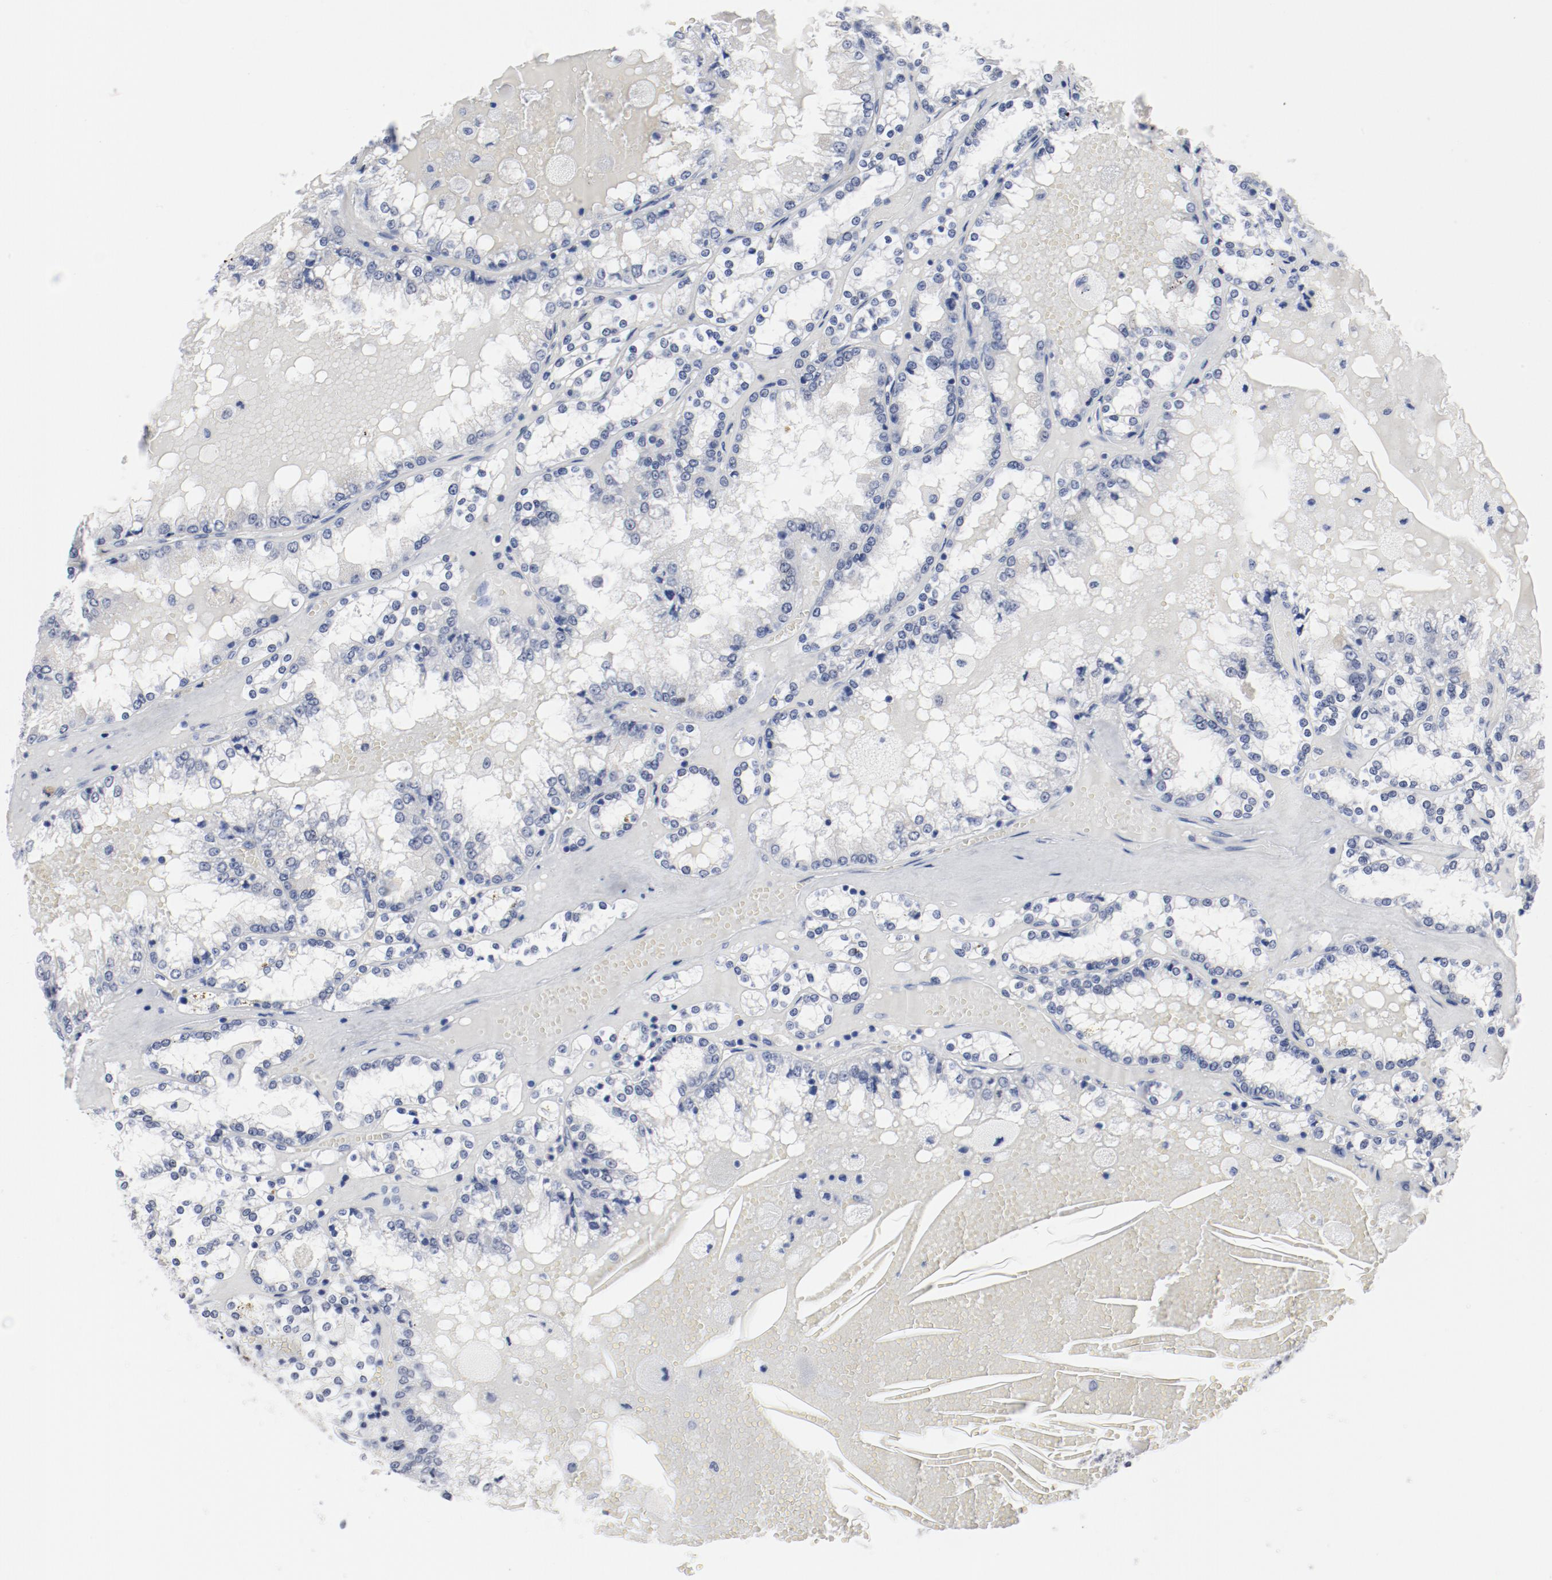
{"staining": {"intensity": "negative", "quantity": "none", "location": "none"}, "tissue": "renal cancer", "cell_type": "Tumor cells", "image_type": "cancer", "snomed": [{"axis": "morphology", "description": "Adenocarcinoma, NOS"}, {"axis": "topography", "description": "Kidney"}], "caption": "Immunohistochemistry histopathology image of neoplastic tissue: renal adenocarcinoma stained with DAB (3,3'-diaminobenzidine) exhibits no significant protein positivity in tumor cells.", "gene": "ARNT", "patient": {"sex": "female", "age": 56}}